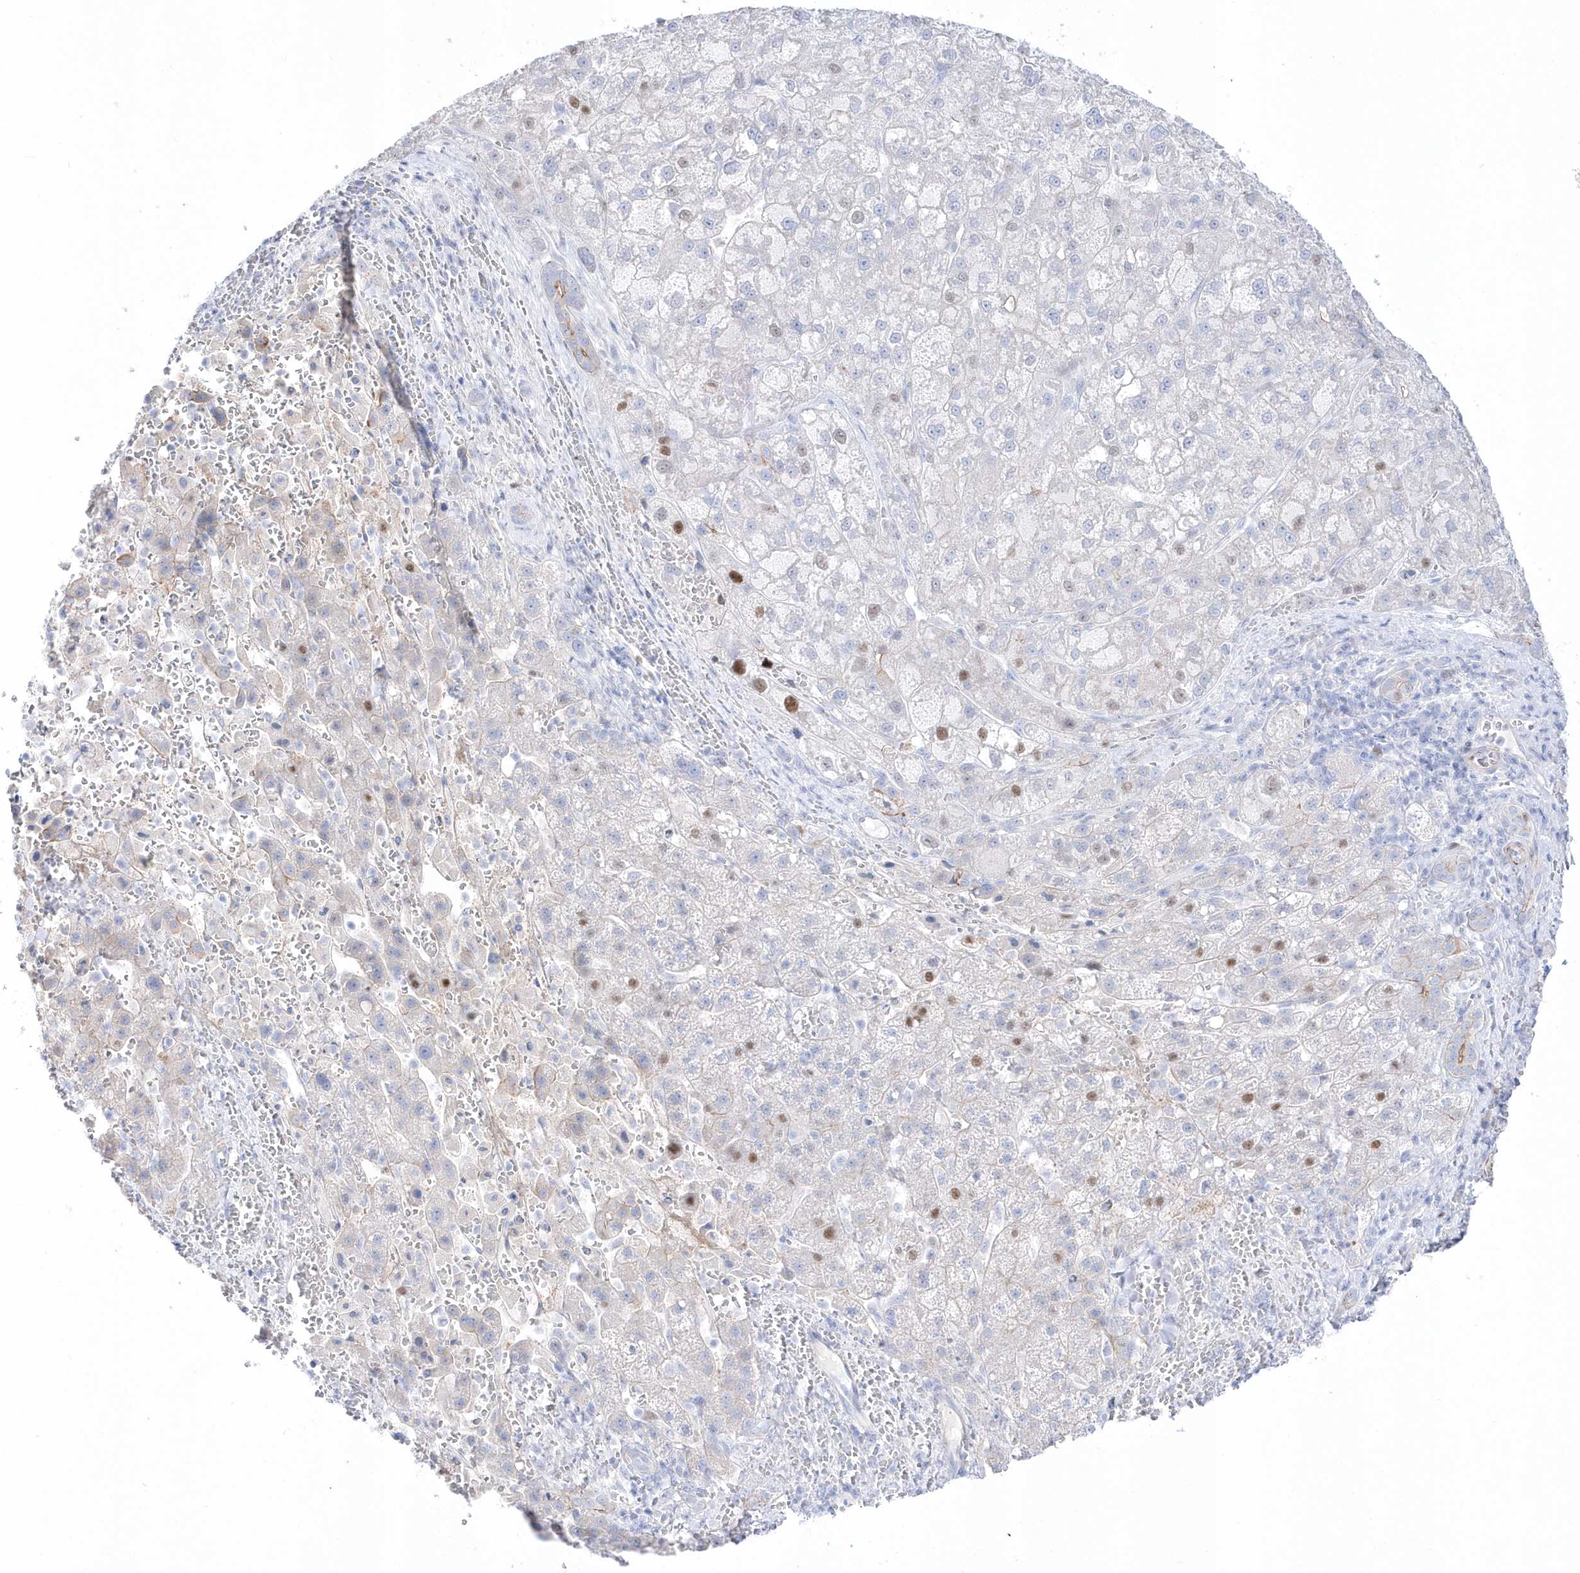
{"staining": {"intensity": "moderate", "quantity": "<25%", "location": "nuclear"}, "tissue": "liver cancer", "cell_type": "Tumor cells", "image_type": "cancer", "snomed": [{"axis": "morphology", "description": "Carcinoma, Hepatocellular, NOS"}, {"axis": "topography", "description": "Liver"}], "caption": "A brown stain shows moderate nuclear staining of a protein in hepatocellular carcinoma (liver) tumor cells. (Brightfield microscopy of DAB IHC at high magnification).", "gene": "TMCO6", "patient": {"sex": "male", "age": 57}}